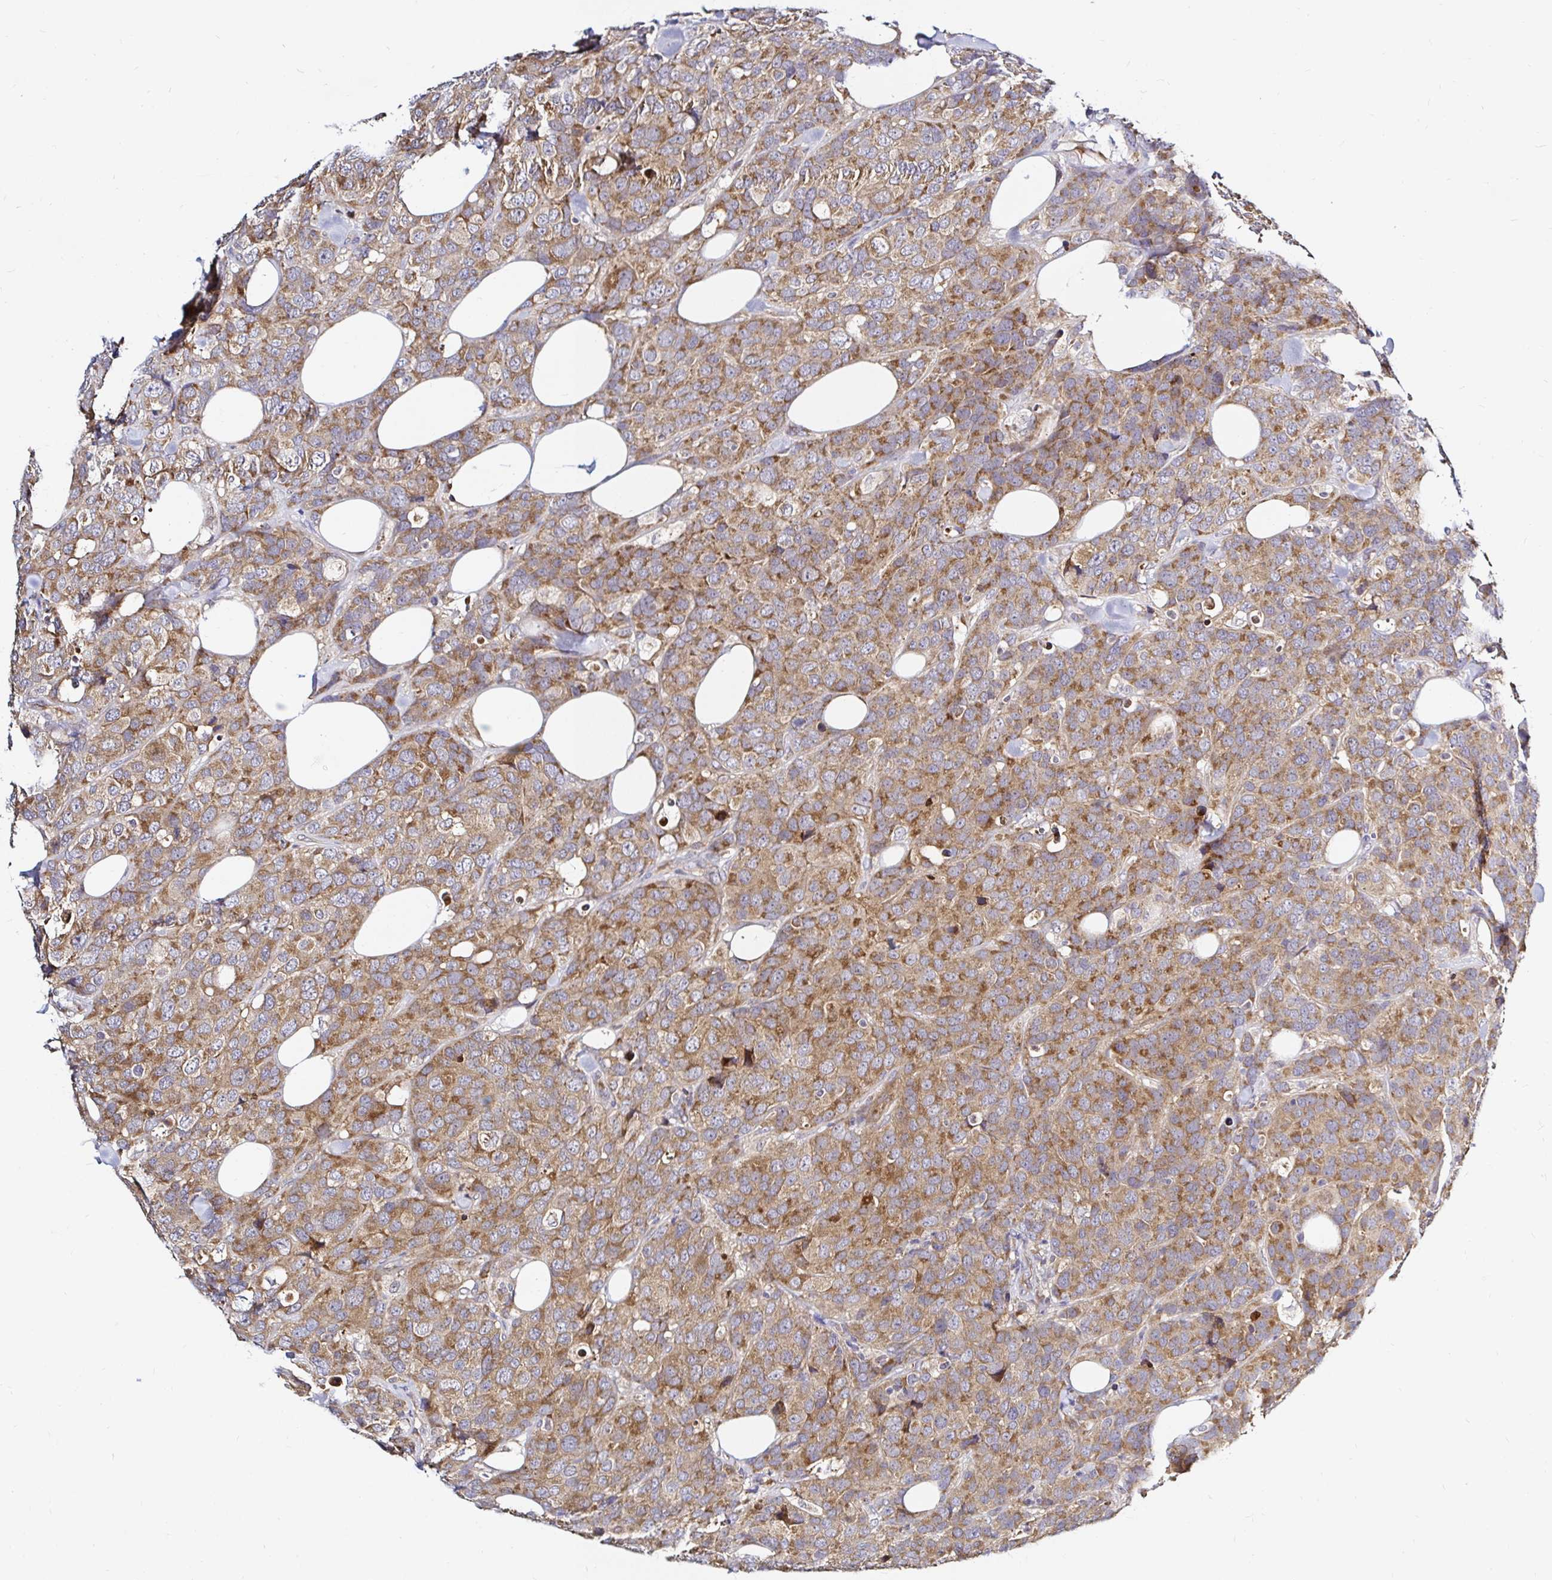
{"staining": {"intensity": "moderate", "quantity": ">75%", "location": "cytoplasmic/membranous"}, "tissue": "breast cancer", "cell_type": "Tumor cells", "image_type": "cancer", "snomed": [{"axis": "morphology", "description": "Lobular carcinoma"}, {"axis": "topography", "description": "Breast"}], "caption": "High-magnification brightfield microscopy of breast cancer stained with DAB (3,3'-diaminobenzidine) (brown) and counterstained with hematoxylin (blue). tumor cells exhibit moderate cytoplasmic/membranous staining is identified in approximately>75% of cells. The staining was performed using DAB (3,3'-diaminobenzidine) to visualize the protein expression in brown, while the nuclei were stained in blue with hematoxylin (Magnification: 20x).", "gene": "ARHGEF37", "patient": {"sex": "female", "age": 59}}